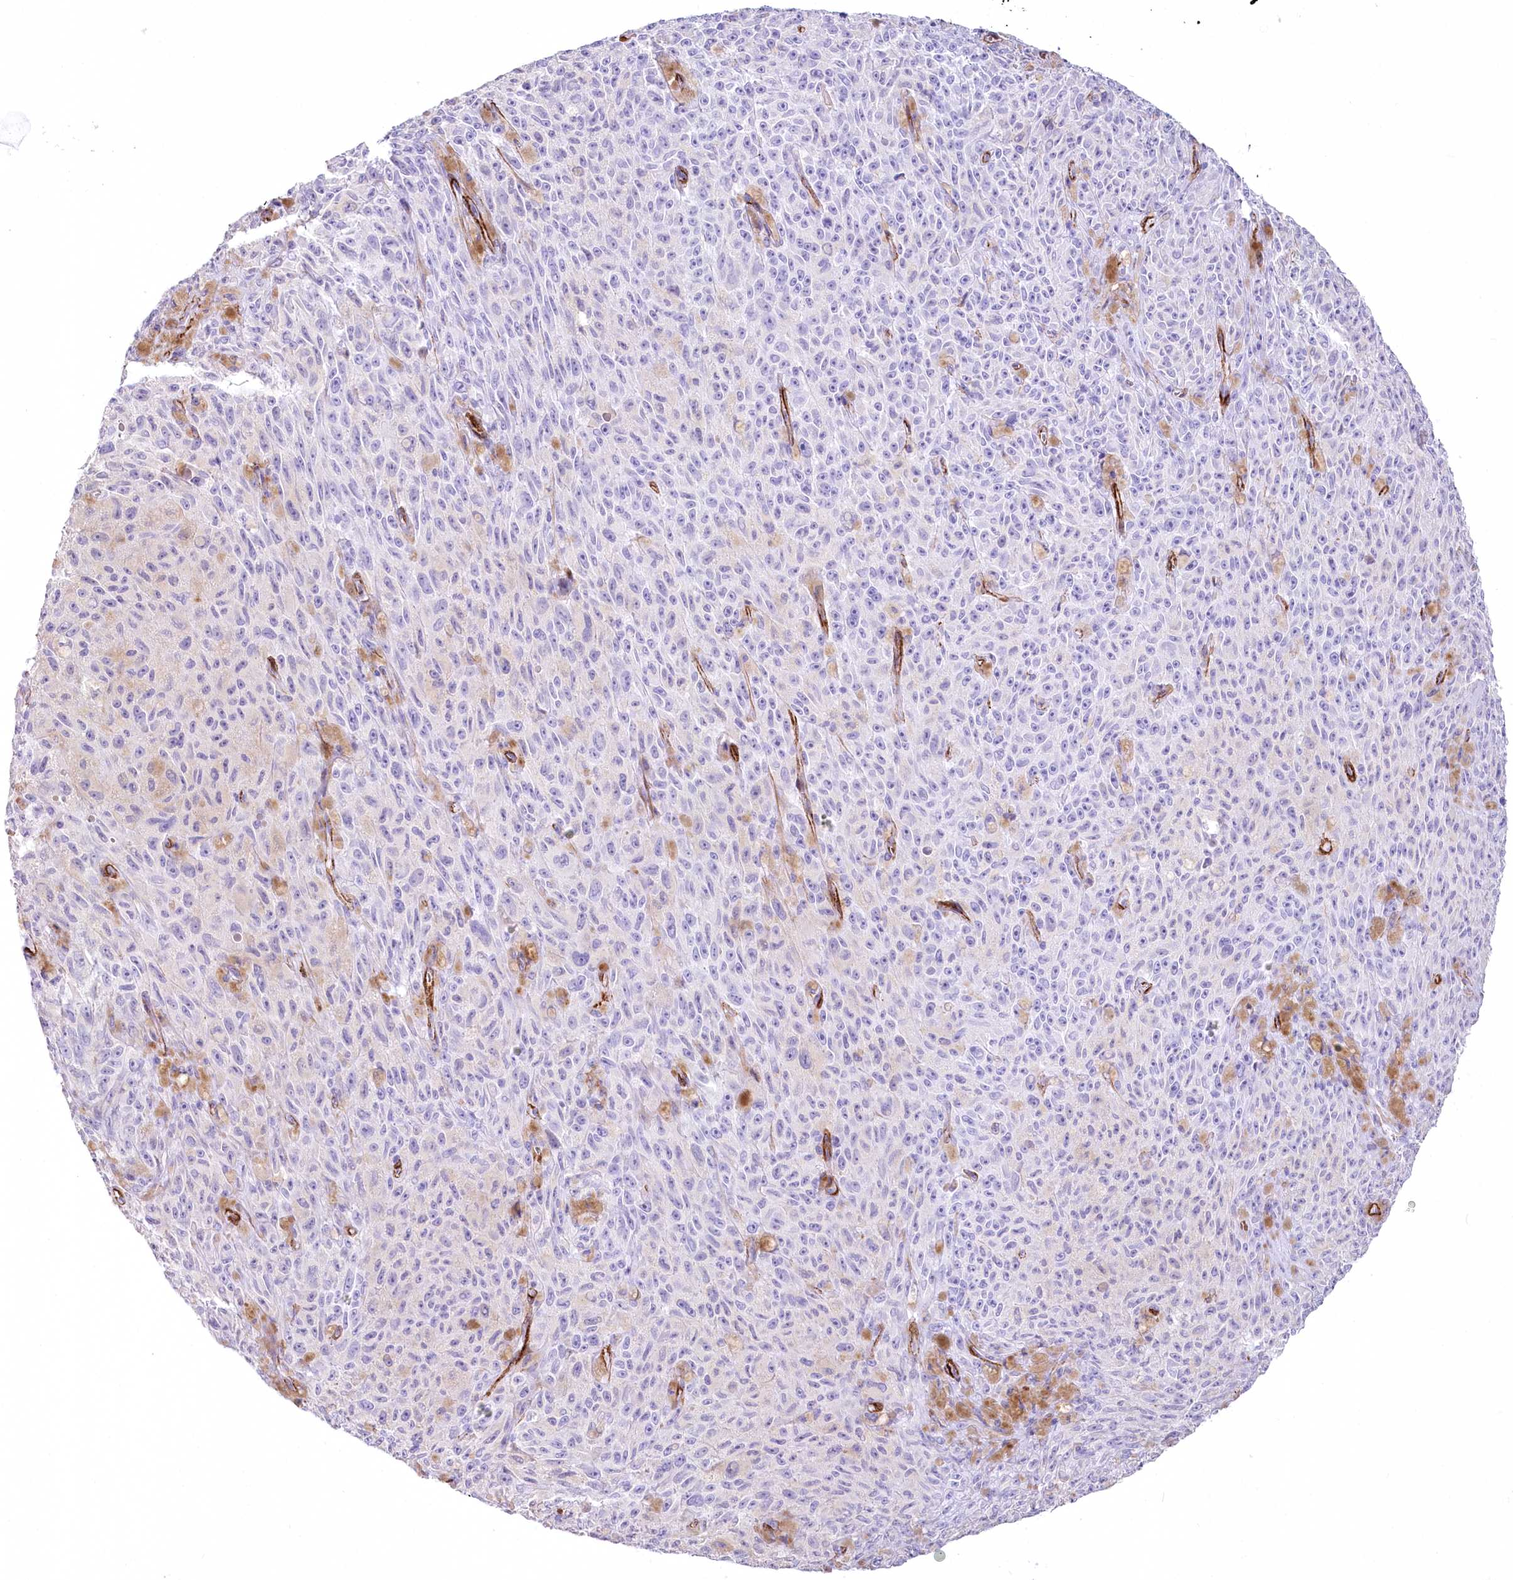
{"staining": {"intensity": "negative", "quantity": "none", "location": "none"}, "tissue": "melanoma", "cell_type": "Tumor cells", "image_type": "cancer", "snomed": [{"axis": "morphology", "description": "Malignant melanoma, NOS"}, {"axis": "topography", "description": "Skin"}], "caption": "Melanoma was stained to show a protein in brown. There is no significant staining in tumor cells.", "gene": "SYNPO2", "patient": {"sex": "female", "age": 82}}